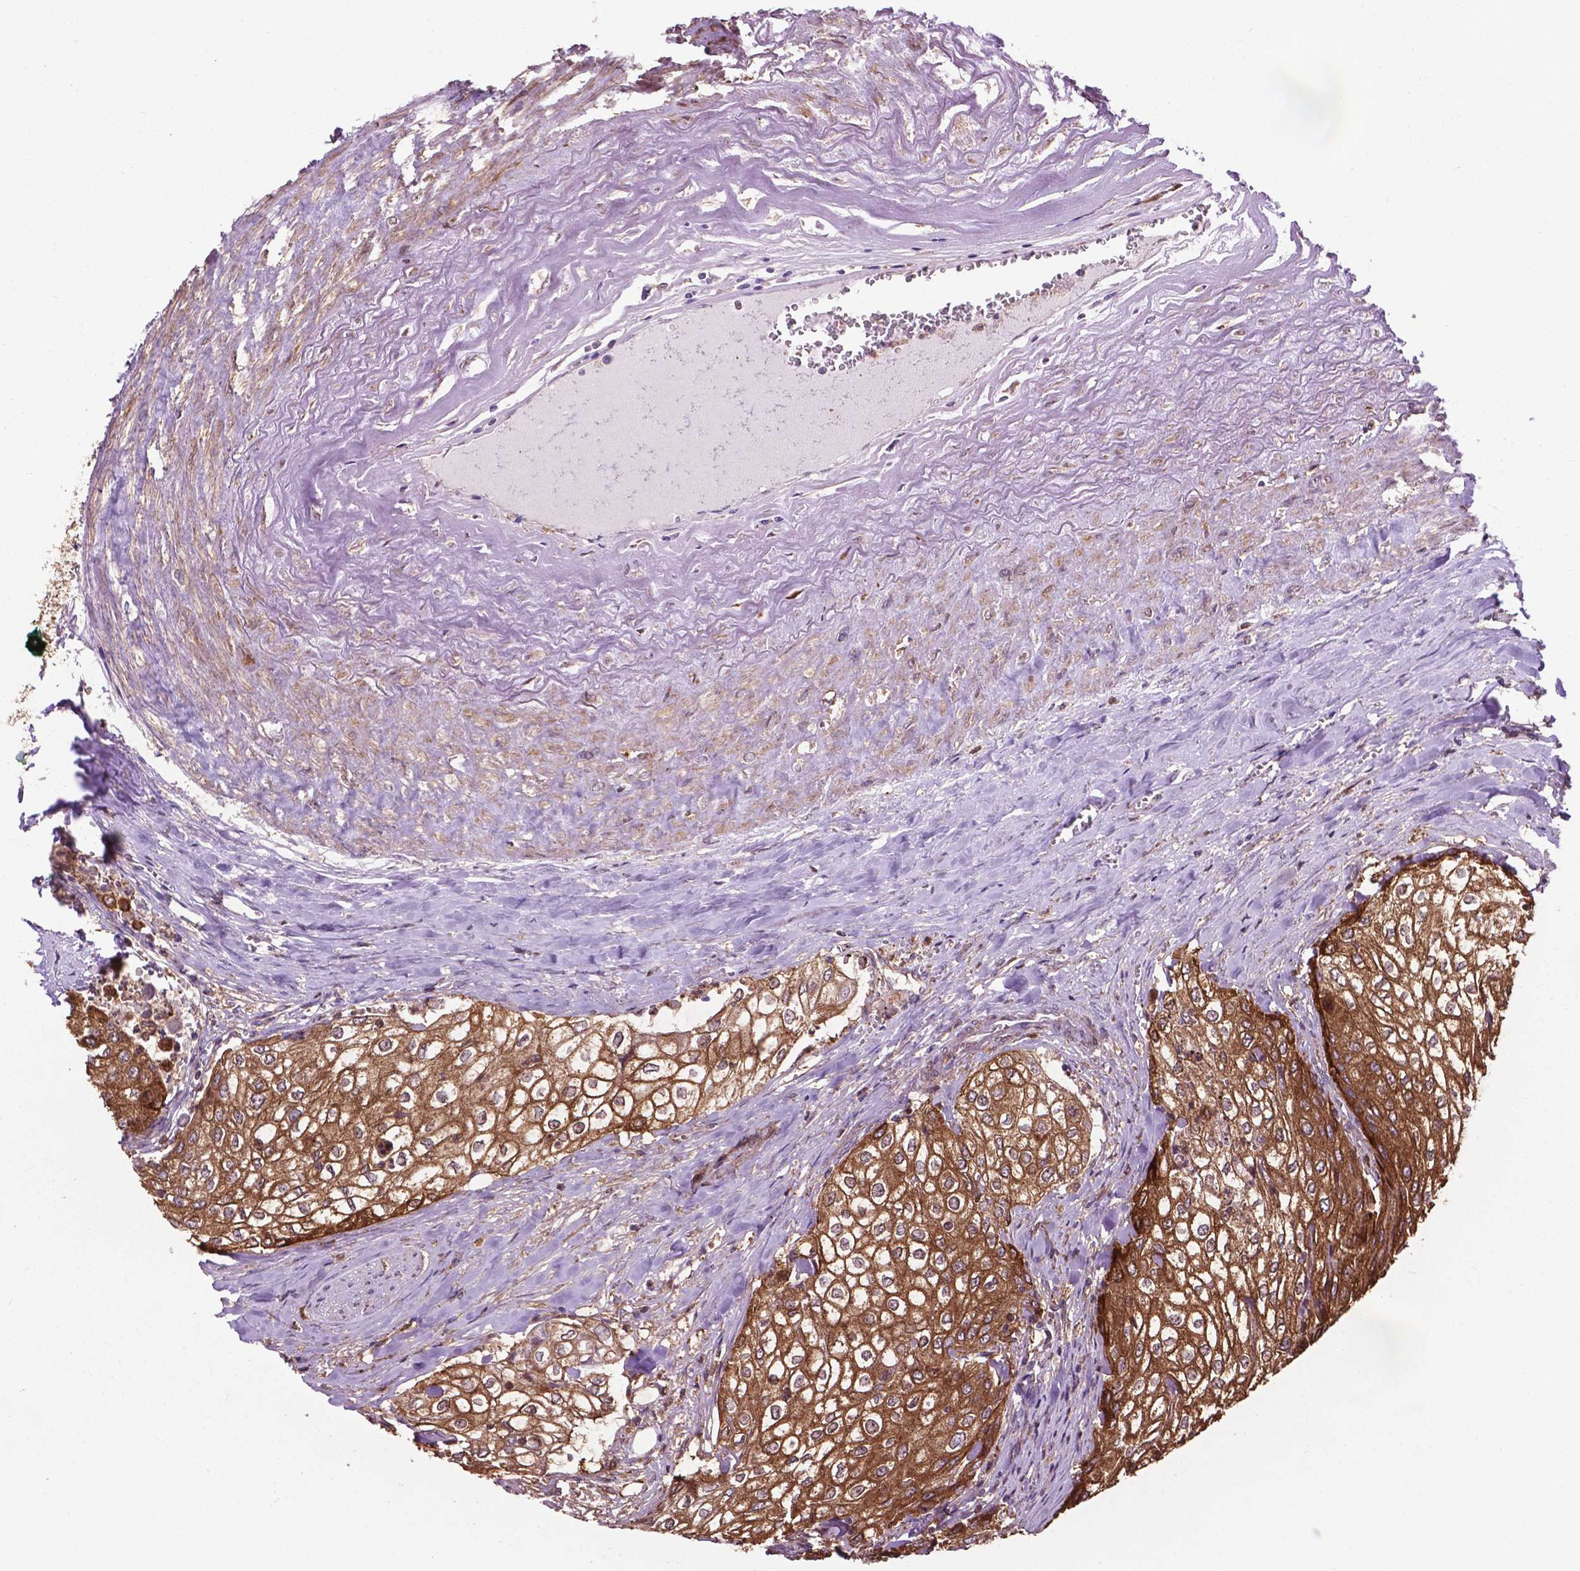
{"staining": {"intensity": "moderate", "quantity": ">75%", "location": "cytoplasmic/membranous"}, "tissue": "urothelial cancer", "cell_type": "Tumor cells", "image_type": "cancer", "snomed": [{"axis": "morphology", "description": "Urothelial carcinoma, High grade"}, {"axis": "topography", "description": "Urinary bladder"}], "caption": "Protein staining of urothelial cancer tissue exhibits moderate cytoplasmic/membranous staining in approximately >75% of tumor cells. The protein of interest is shown in brown color, while the nuclei are stained blue.", "gene": "SMAD3", "patient": {"sex": "male", "age": 62}}